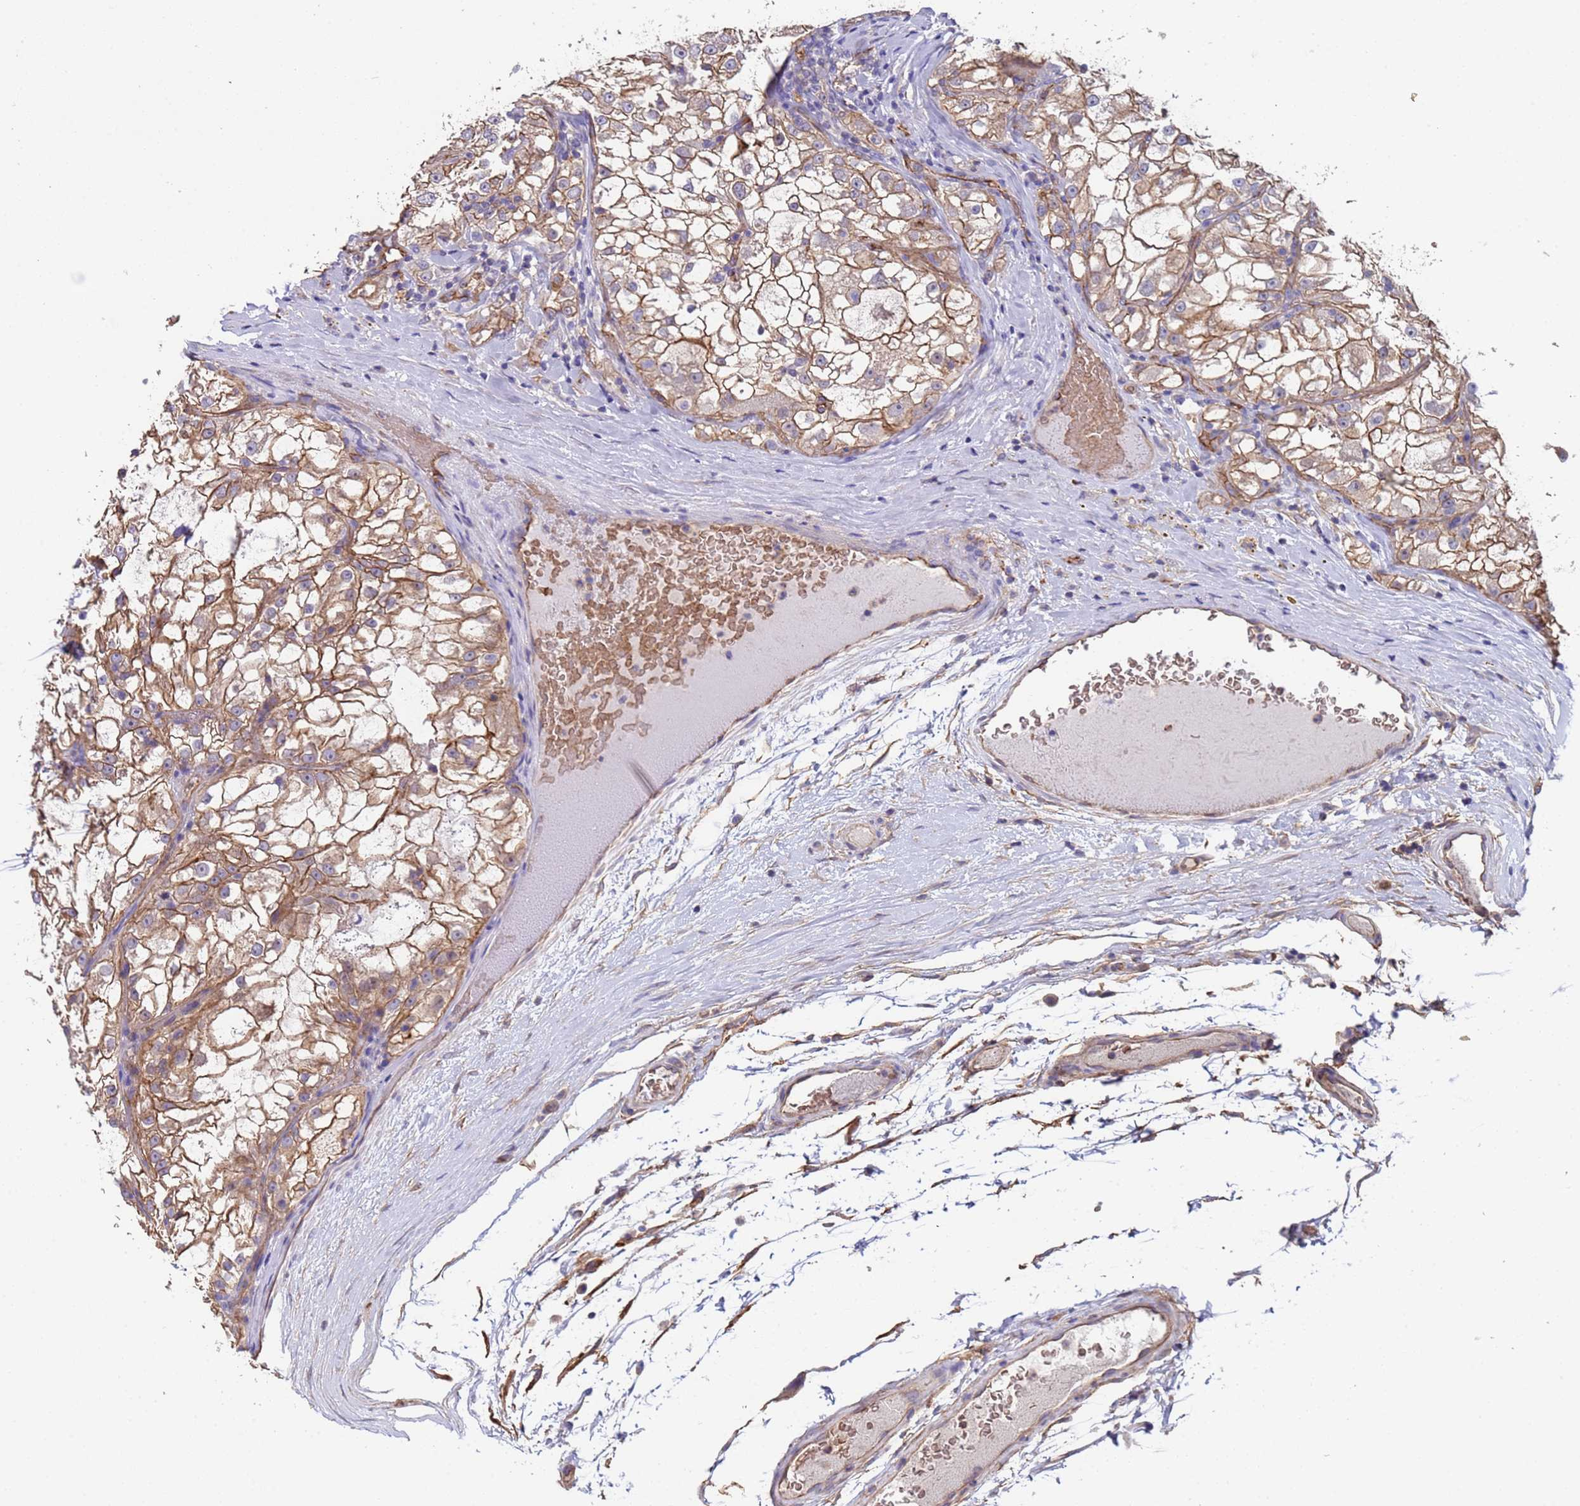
{"staining": {"intensity": "moderate", "quantity": ">75%", "location": "cytoplasmic/membranous"}, "tissue": "renal cancer", "cell_type": "Tumor cells", "image_type": "cancer", "snomed": [{"axis": "morphology", "description": "Adenocarcinoma, NOS"}, {"axis": "topography", "description": "Kidney"}], "caption": "IHC histopathology image of neoplastic tissue: human renal cancer (adenocarcinoma) stained using immunohistochemistry (IHC) reveals medium levels of moderate protein expression localized specifically in the cytoplasmic/membranous of tumor cells, appearing as a cytoplasmic/membranous brown color.", "gene": "ZNF248", "patient": {"sex": "female", "age": 72}}